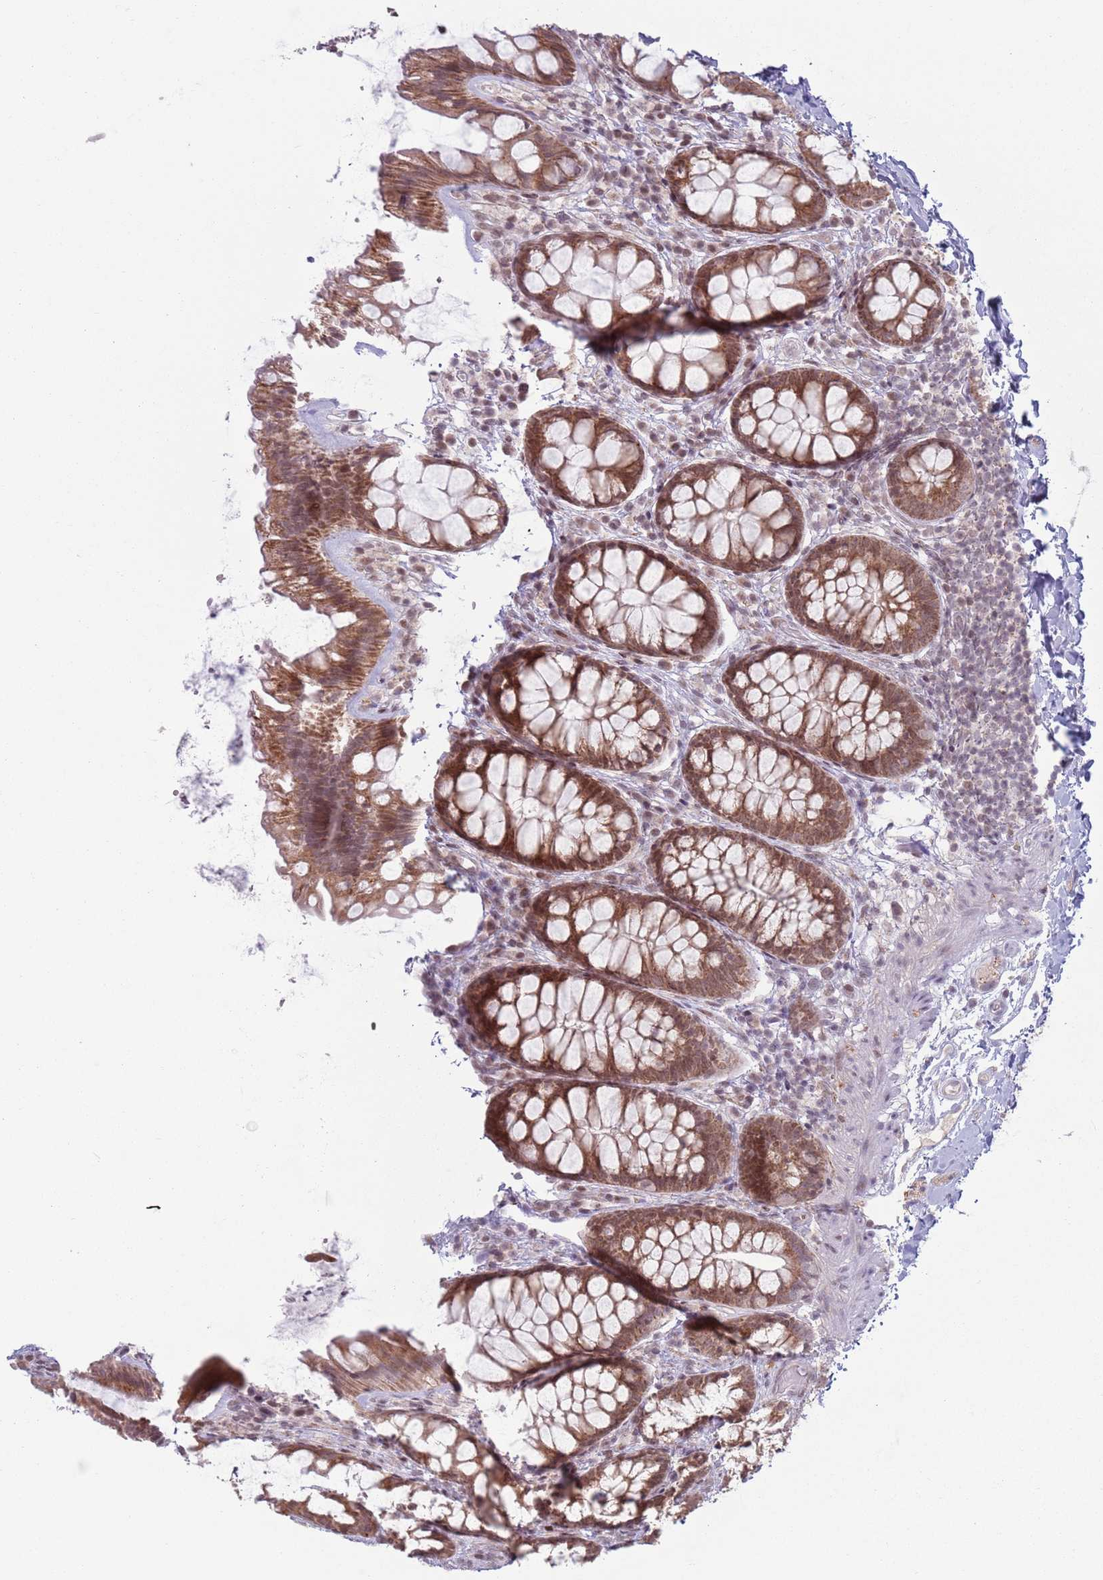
{"staining": {"intensity": "negative", "quantity": "none", "location": "none"}, "tissue": "colon", "cell_type": "Endothelial cells", "image_type": "normal", "snomed": [{"axis": "morphology", "description": "Normal tissue, NOS"}, {"axis": "topography", "description": "Colon"}], "caption": "DAB (3,3'-diaminobenzidine) immunohistochemical staining of unremarkable colon reveals no significant positivity in endothelial cells. (Stains: DAB immunohistochemistry with hematoxylin counter stain, Microscopy: brightfield microscopy at high magnification).", "gene": "MRPL34", "patient": {"sex": "male", "age": 46}}